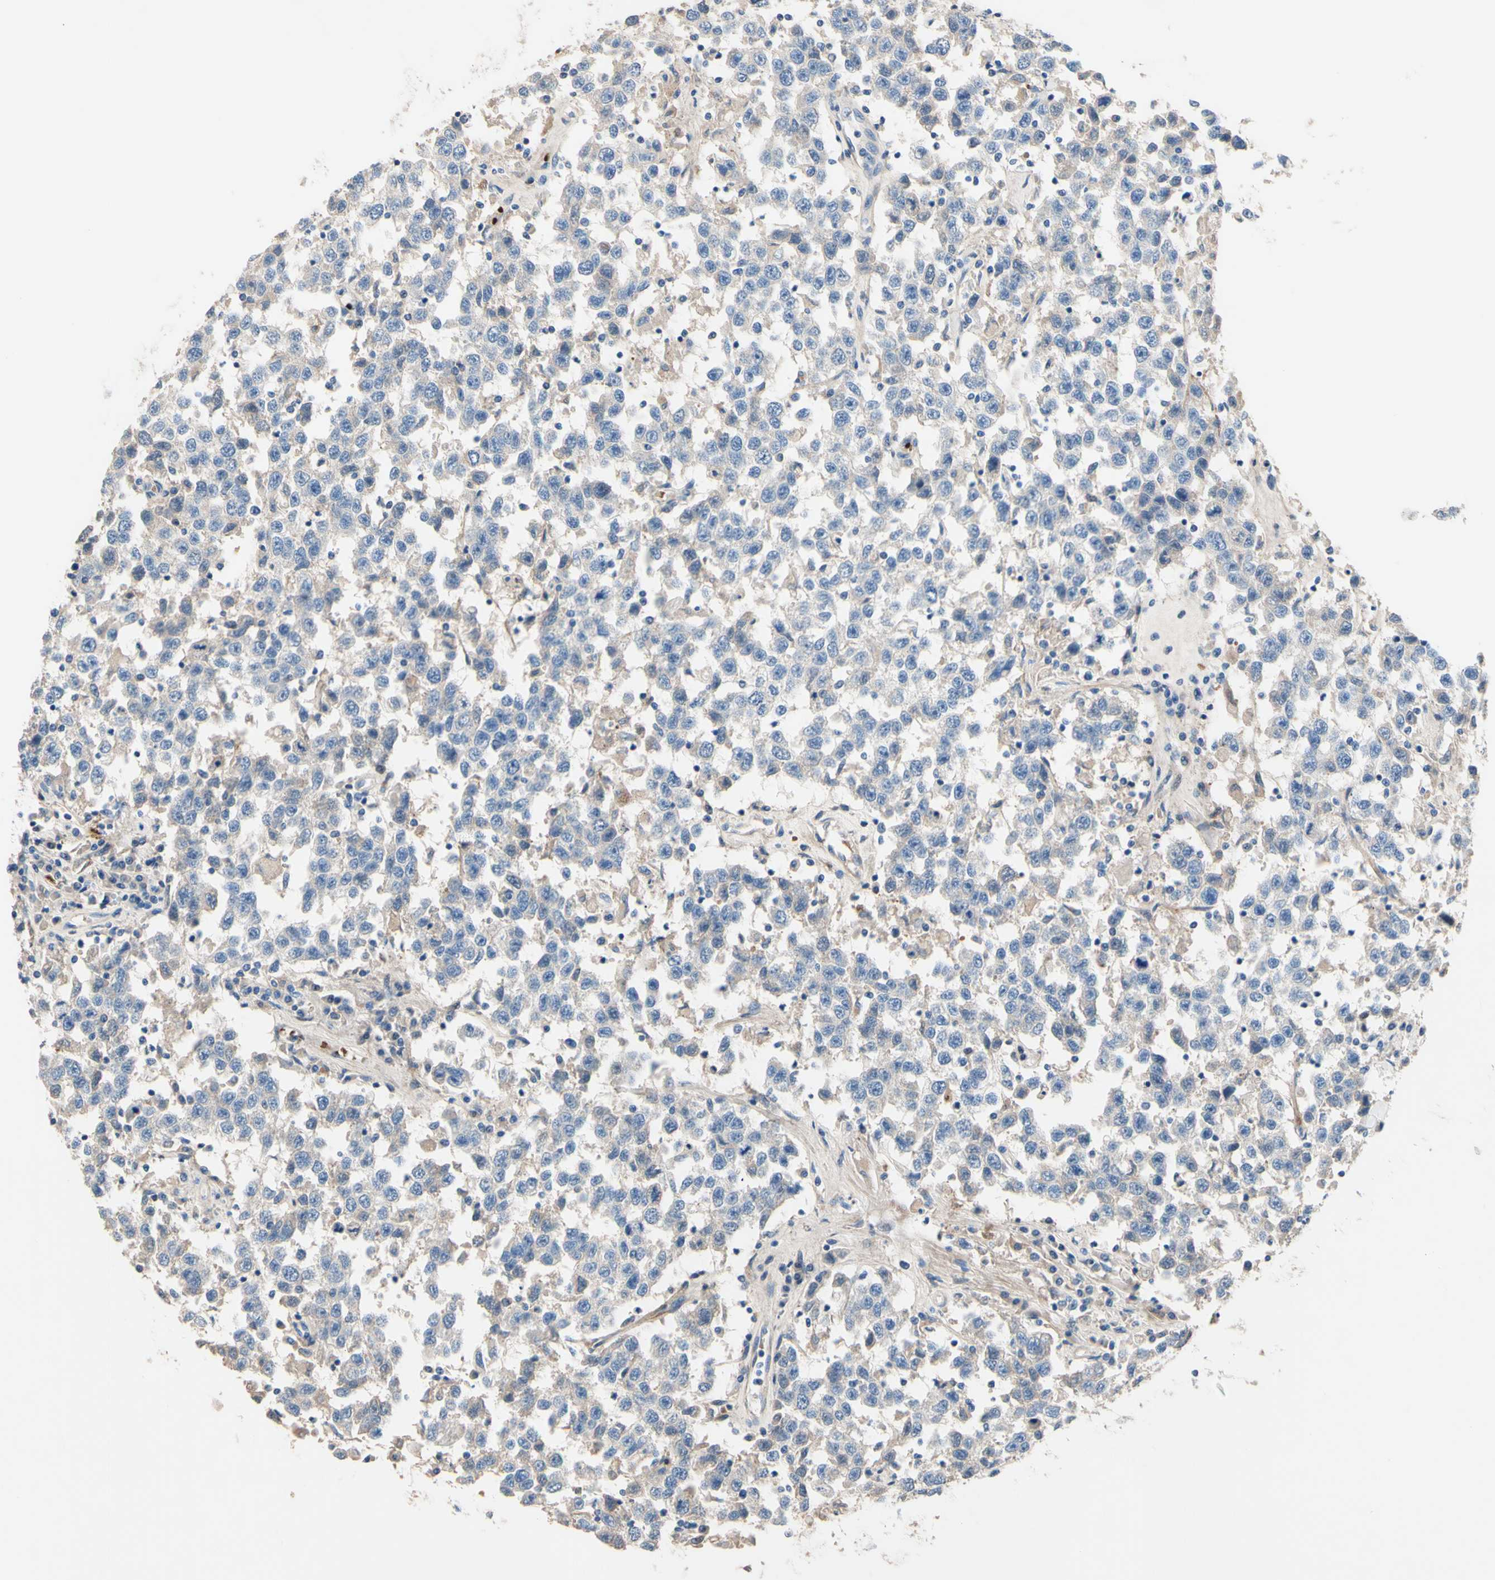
{"staining": {"intensity": "negative", "quantity": "none", "location": "none"}, "tissue": "testis cancer", "cell_type": "Tumor cells", "image_type": "cancer", "snomed": [{"axis": "morphology", "description": "Seminoma, NOS"}, {"axis": "topography", "description": "Testis"}], "caption": "A histopathology image of seminoma (testis) stained for a protein demonstrates no brown staining in tumor cells. Nuclei are stained in blue.", "gene": "CDON", "patient": {"sex": "male", "age": 41}}